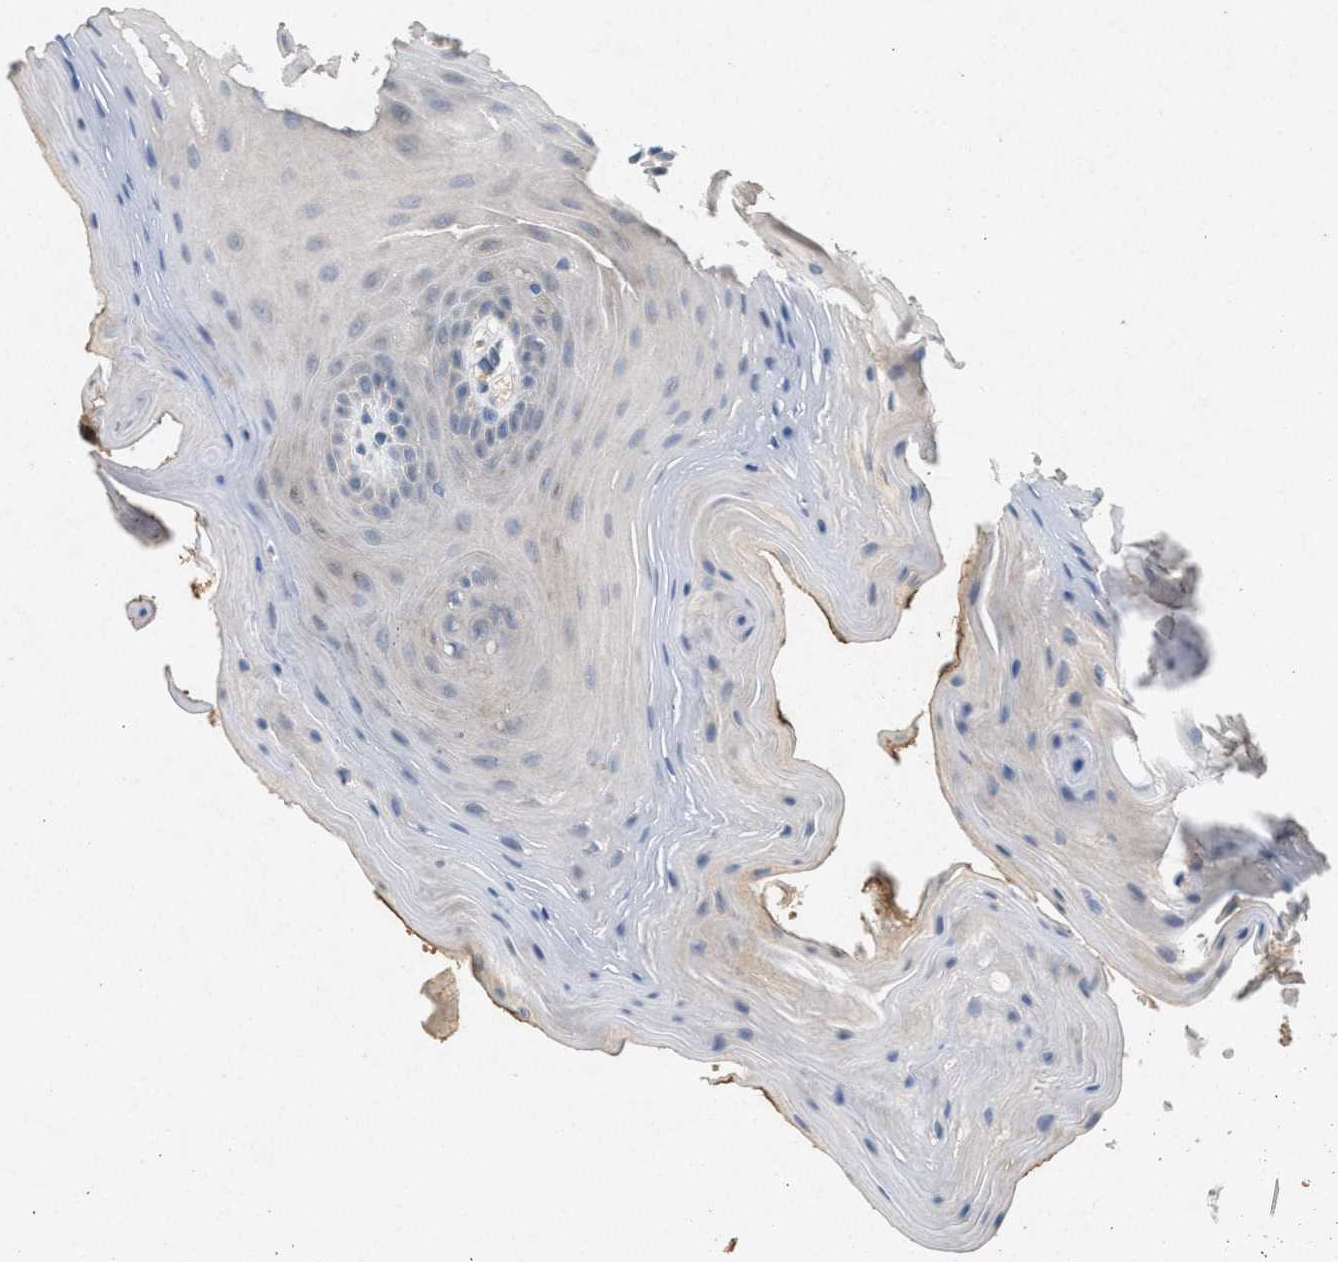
{"staining": {"intensity": "negative", "quantity": "none", "location": "none"}, "tissue": "oral mucosa", "cell_type": "Squamous epithelial cells", "image_type": "normal", "snomed": [{"axis": "morphology", "description": "Normal tissue, NOS"}, {"axis": "morphology", "description": "Squamous cell carcinoma, NOS"}, {"axis": "topography", "description": "Oral tissue"}, {"axis": "topography", "description": "Head-Neck"}], "caption": "The histopathology image demonstrates no staining of squamous epithelial cells in unremarkable oral mucosa.", "gene": "DCAF7", "patient": {"sex": "male", "age": 71}}